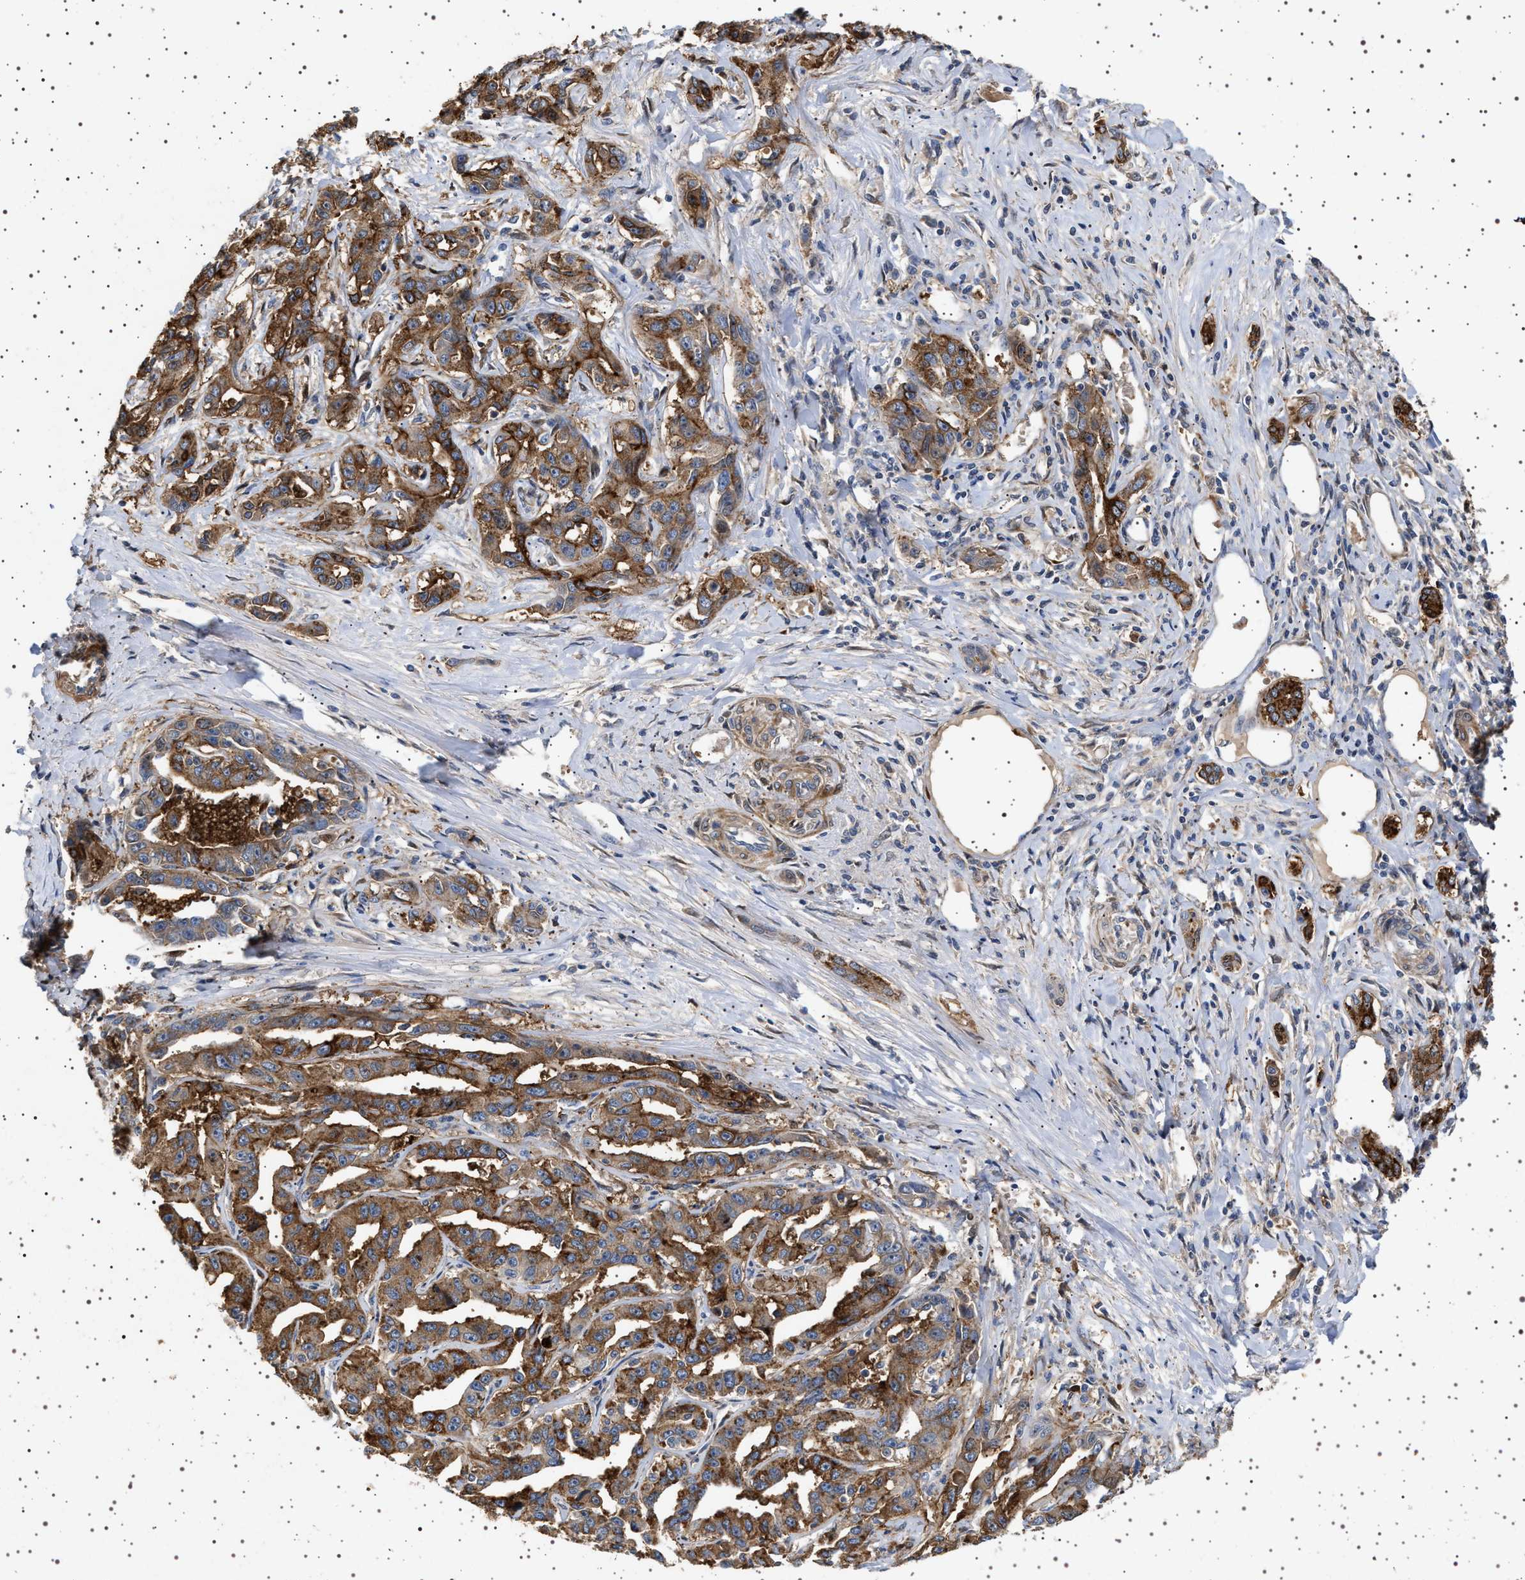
{"staining": {"intensity": "moderate", "quantity": ">75%", "location": "cytoplasmic/membranous"}, "tissue": "liver cancer", "cell_type": "Tumor cells", "image_type": "cancer", "snomed": [{"axis": "morphology", "description": "Cholangiocarcinoma"}, {"axis": "topography", "description": "Liver"}], "caption": "Moderate cytoplasmic/membranous positivity for a protein is appreciated in about >75% of tumor cells of cholangiocarcinoma (liver) using IHC.", "gene": "GUCY1B1", "patient": {"sex": "male", "age": 59}}